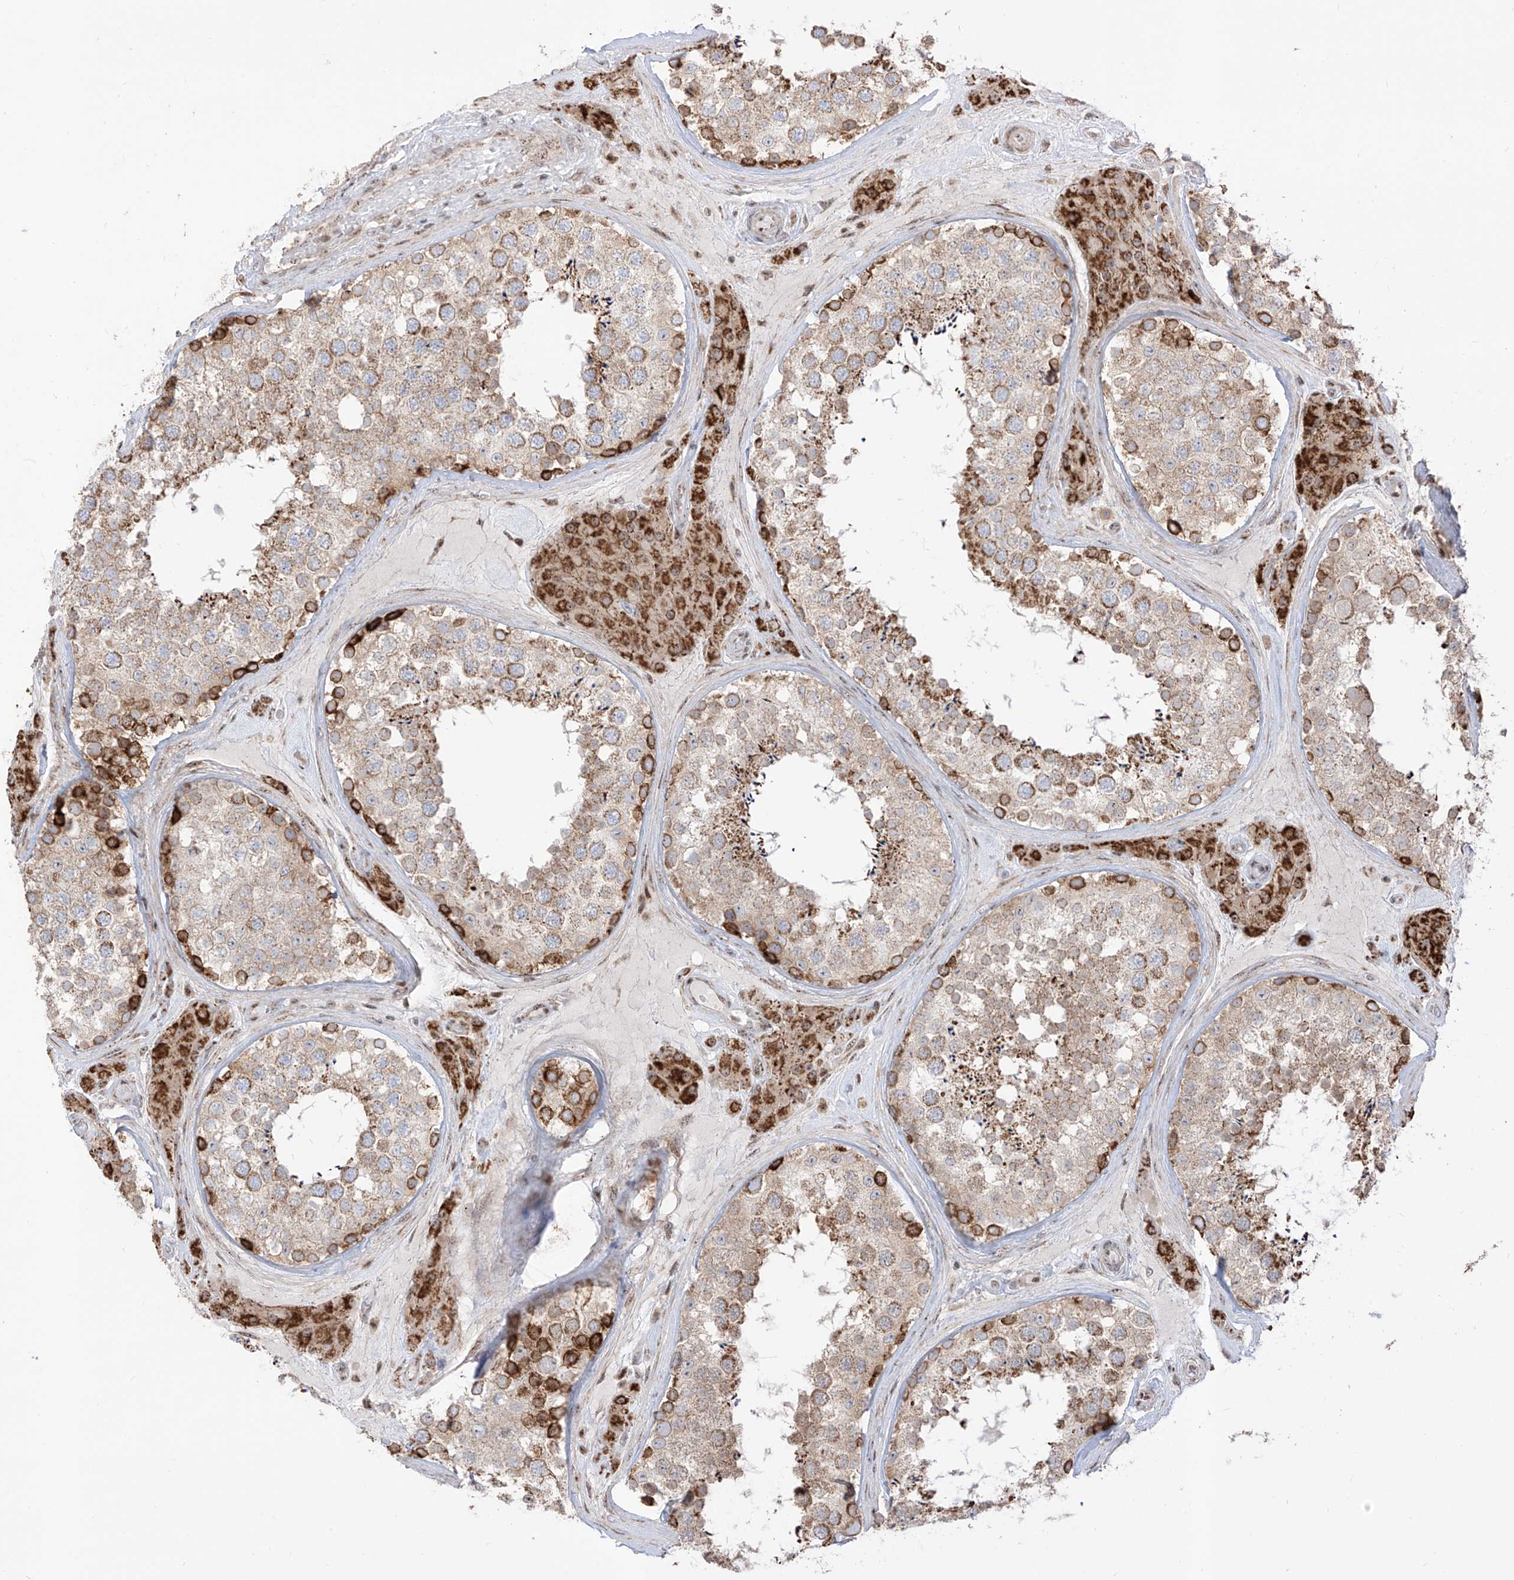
{"staining": {"intensity": "strong", "quantity": "<25%", "location": "cytoplasmic/membranous"}, "tissue": "testis", "cell_type": "Cells in seminiferous ducts", "image_type": "normal", "snomed": [{"axis": "morphology", "description": "Normal tissue, NOS"}, {"axis": "topography", "description": "Testis"}], "caption": "Testis stained with a brown dye displays strong cytoplasmic/membranous positive staining in approximately <25% of cells in seminiferous ducts.", "gene": "ZBTB8A", "patient": {"sex": "male", "age": 46}}